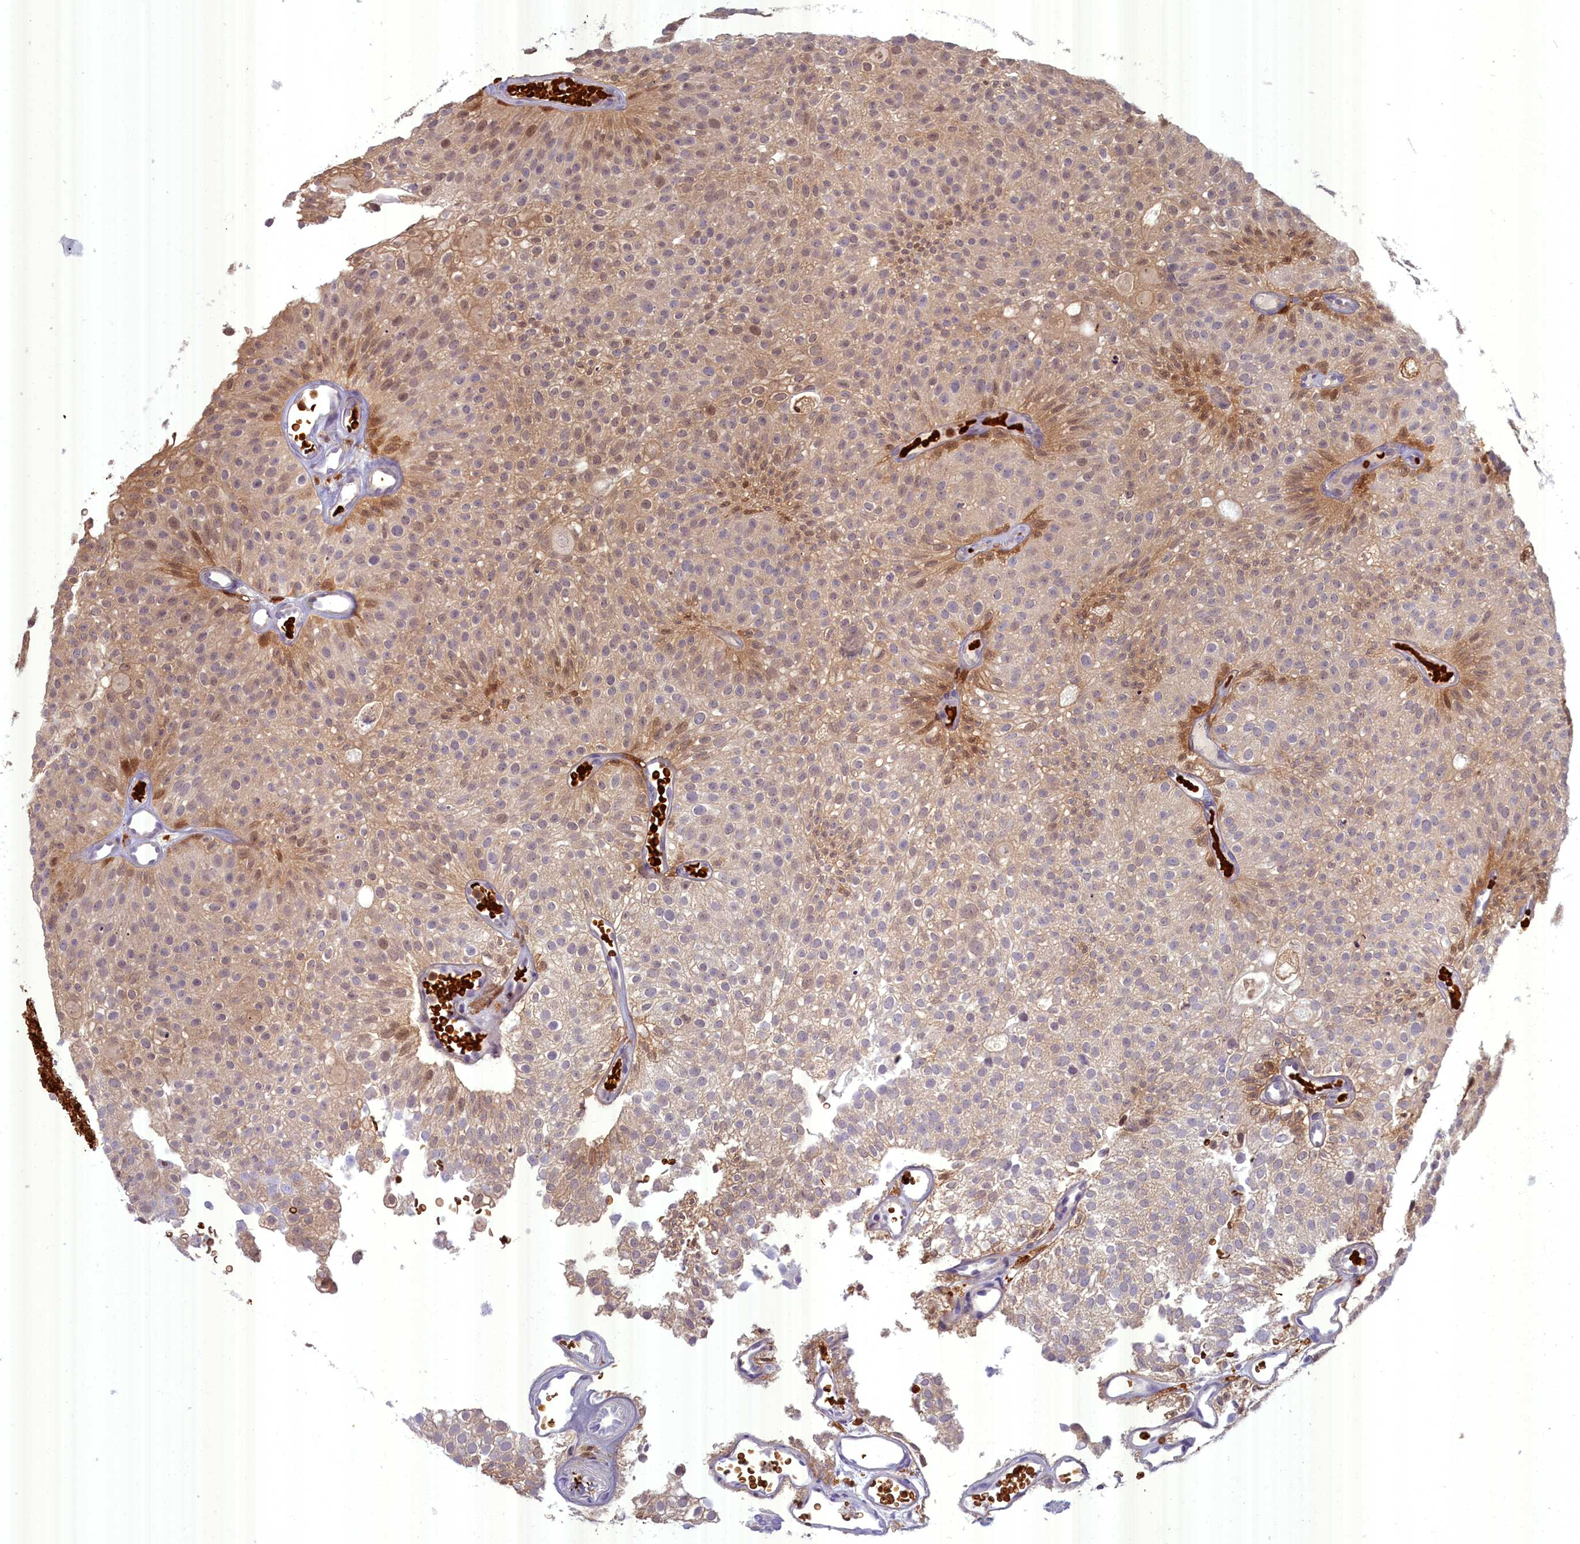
{"staining": {"intensity": "weak", "quantity": "25%-75%", "location": "cytoplasmic/membranous"}, "tissue": "urothelial cancer", "cell_type": "Tumor cells", "image_type": "cancer", "snomed": [{"axis": "morphology", "description": "Urothelial carcinoma, Low grade"}, {"axis": "topography", "description": "Urinary bladder"}], "caption": "Urothelial cancer stained for a protein (brown) displays weak cytoplasmic/membranous positive staining in approximately 25%-75% of tumor cells.", "gene": "BLVRB", "patient": {"sex": "male", "age": 78}}